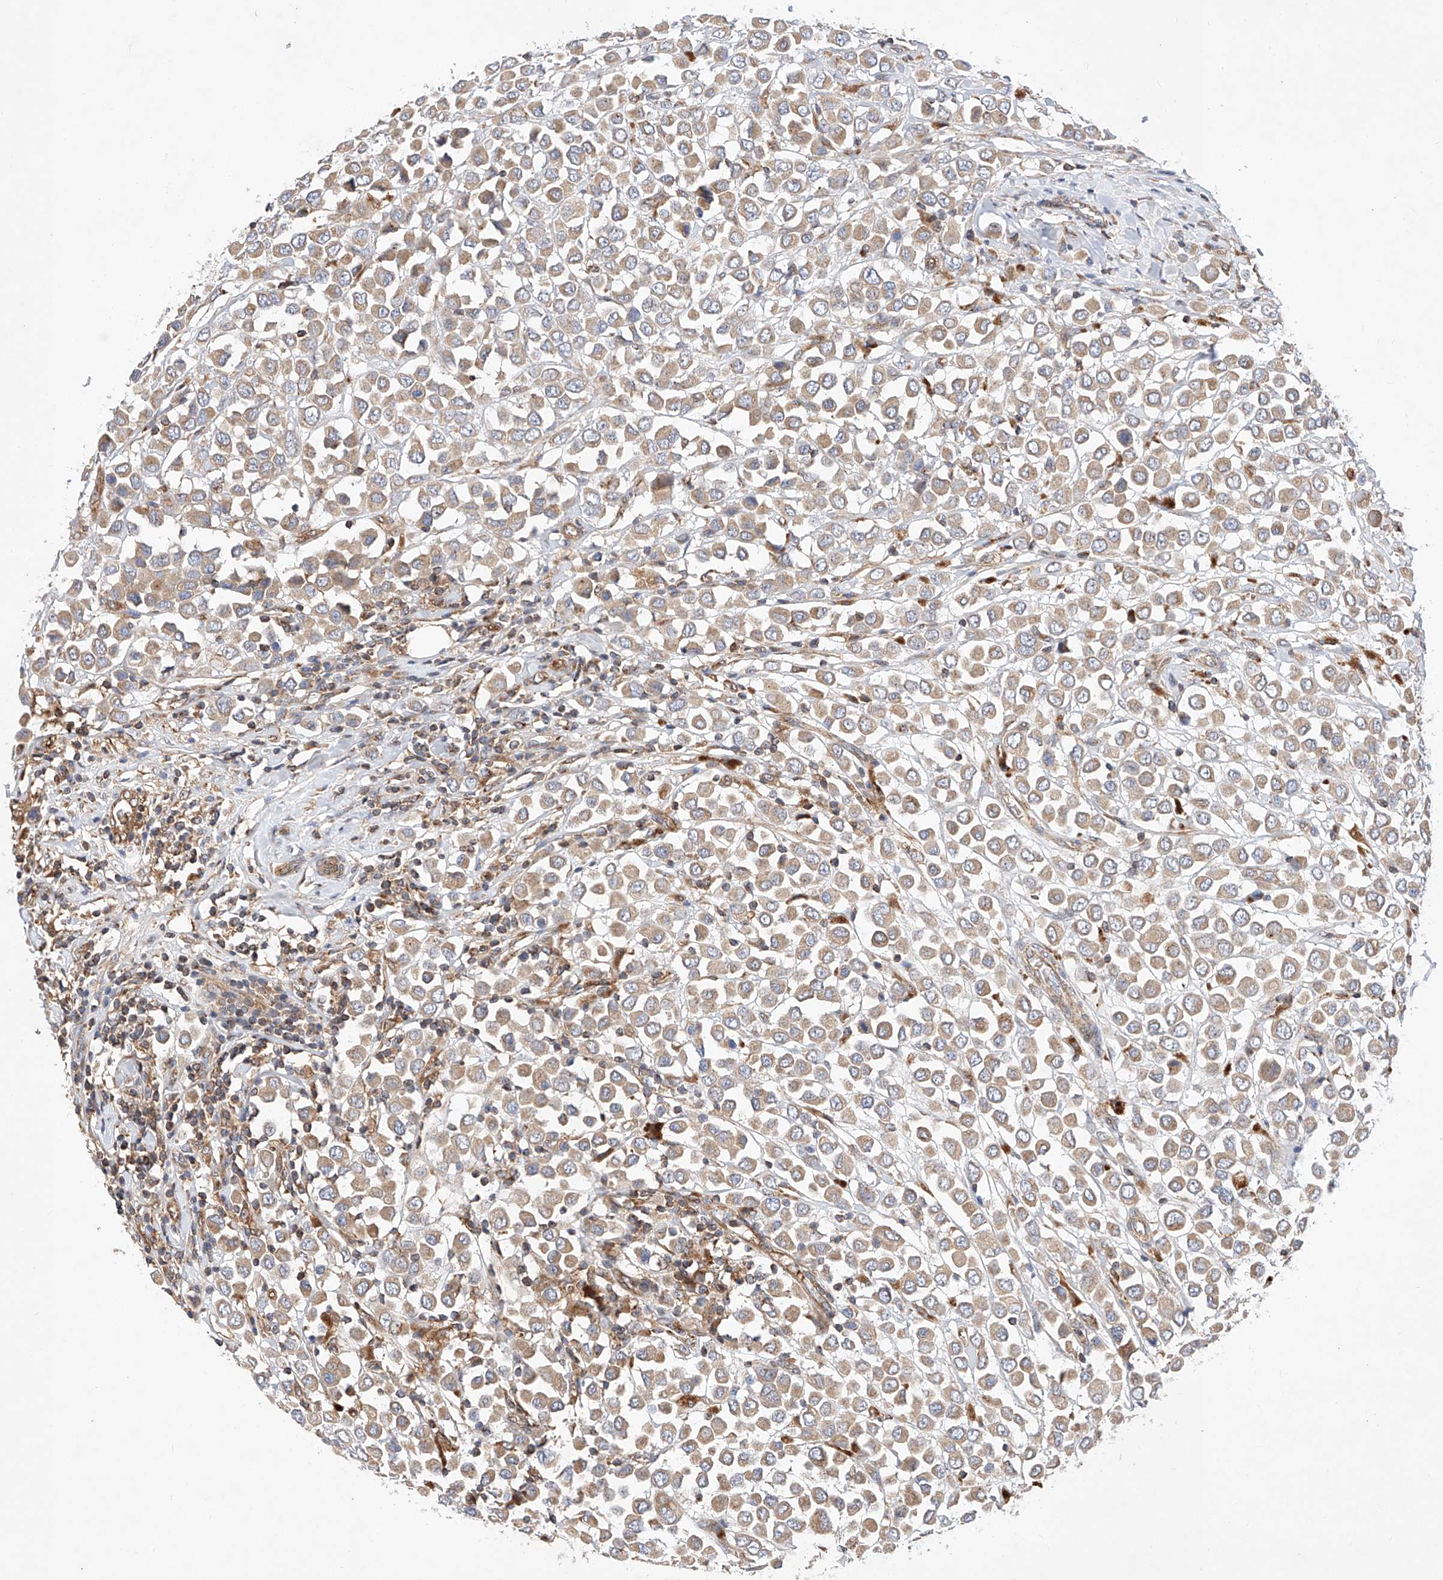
{"staining": {"intensity": "weak", "quantity": ">75%", "location": "cytoplasmic/membranous"}, "tissue": "breast cancer", "cell_type": "Tumor cells", "image_type": "cancer", "snomed": [{"axis": "morphology", "description": "Duct carcinoma"}, {"axis": "topography", "description": "Breast"}], "caption": "There is low levels of weak cytoplasmic/membranous expression in tumor cells of breast cancer, as demonstrated by immunohistochemical staining (brown color).", "gene": "NR1D1", "patient": {"sex": "female", "age": 61}}